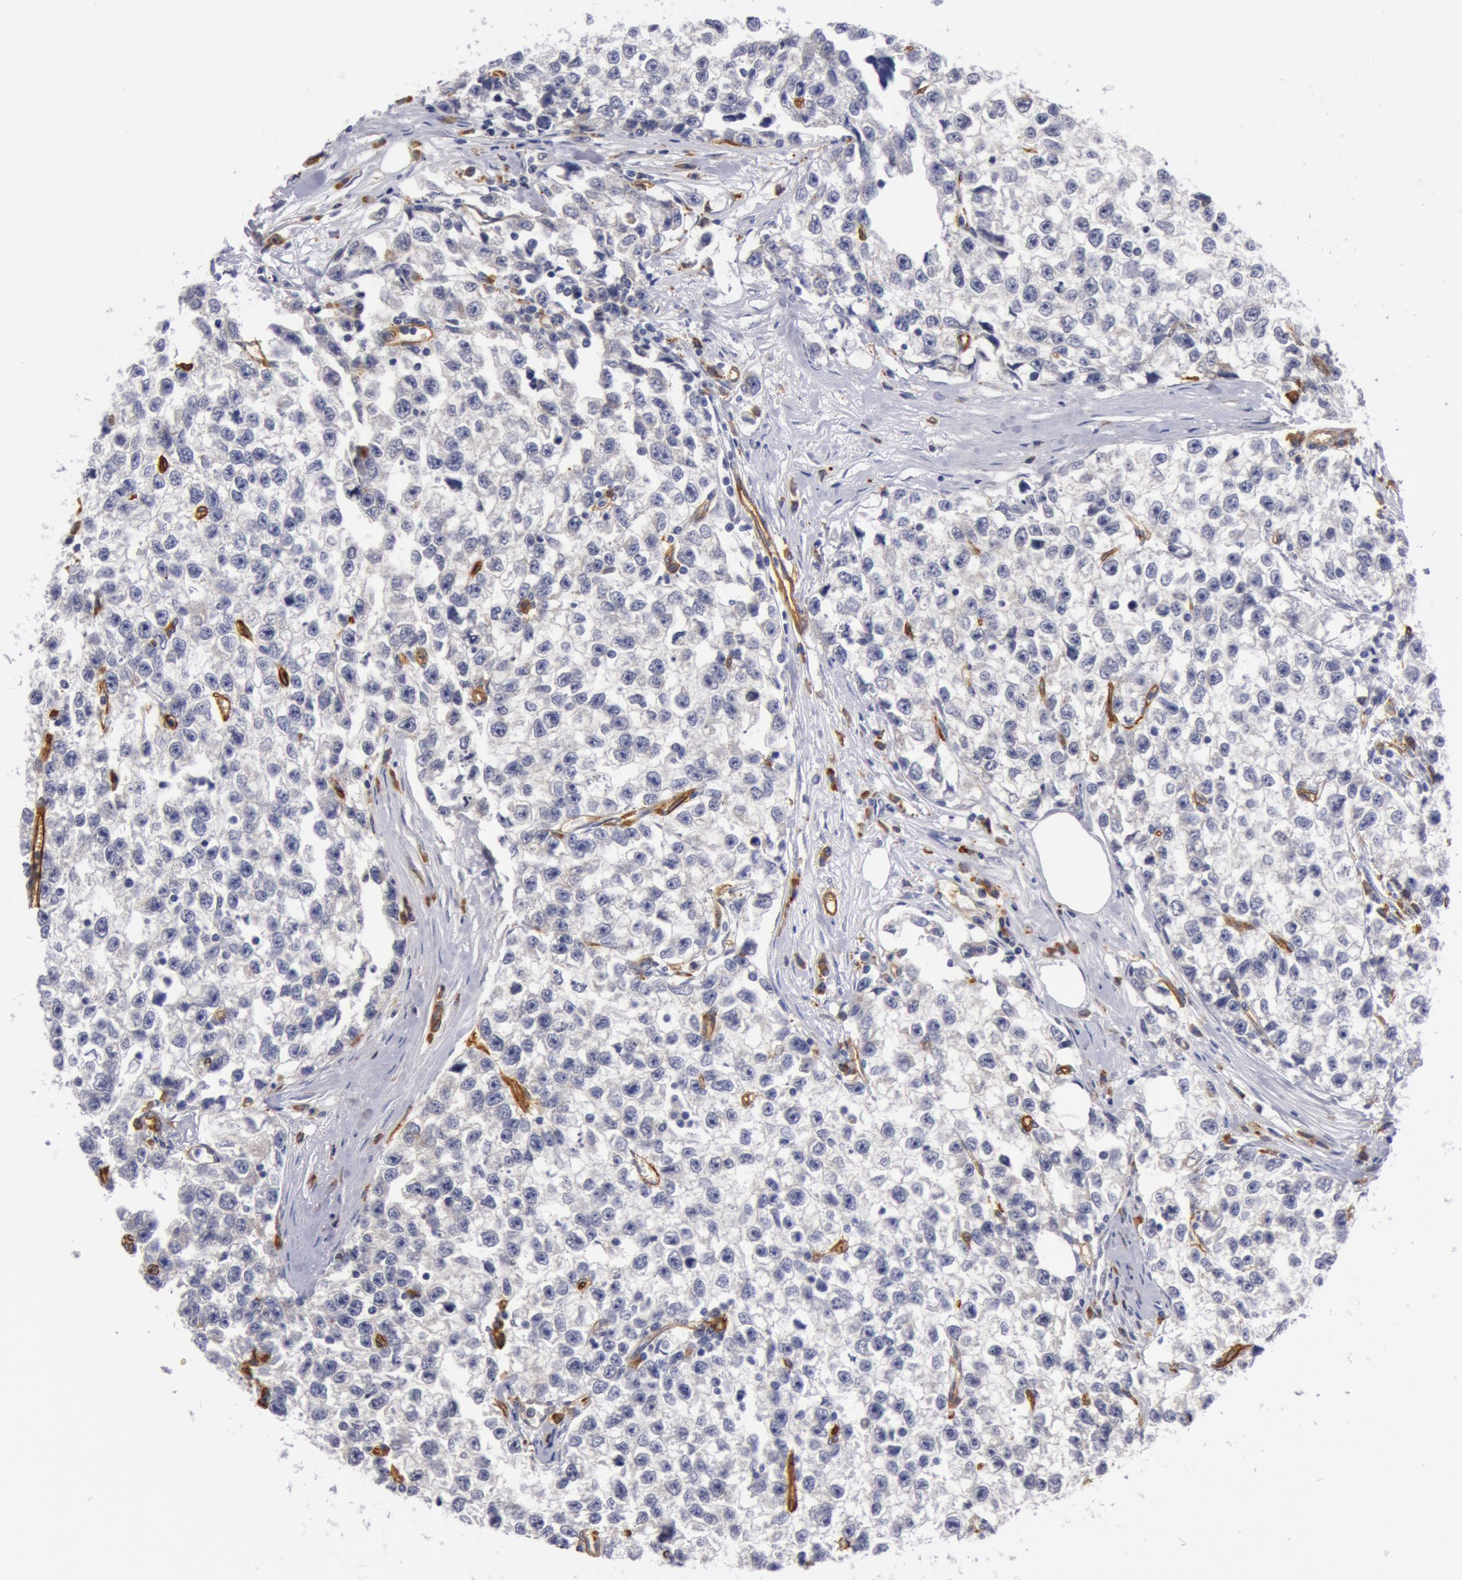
{"staining": {"intensity": "weak", "quantity": "<25%", "location": "cytoplasmic/membranous"}, "tissue": "testis cancer", "cell_type": "Tumor cells", "image_type": "cancer", "snomed": [{"axis": "morphology", "description": "Seminoma, NOS"}, {"axis": "morphology", "description": "Carcinoma, Embryonal, NOS"}, {"axis": "topography", "description": "Testis"}], "caption": "Immunohistochemistry (IHC) micrograph of neoplastic tissue: human testis embryonal carcinoma stained with DAB (3,3'-diaminobenzidine) shows no significant protein positivity in tumor cells.", "gene": "IL23A", "patient": {"sex": "male", "age": 30}}